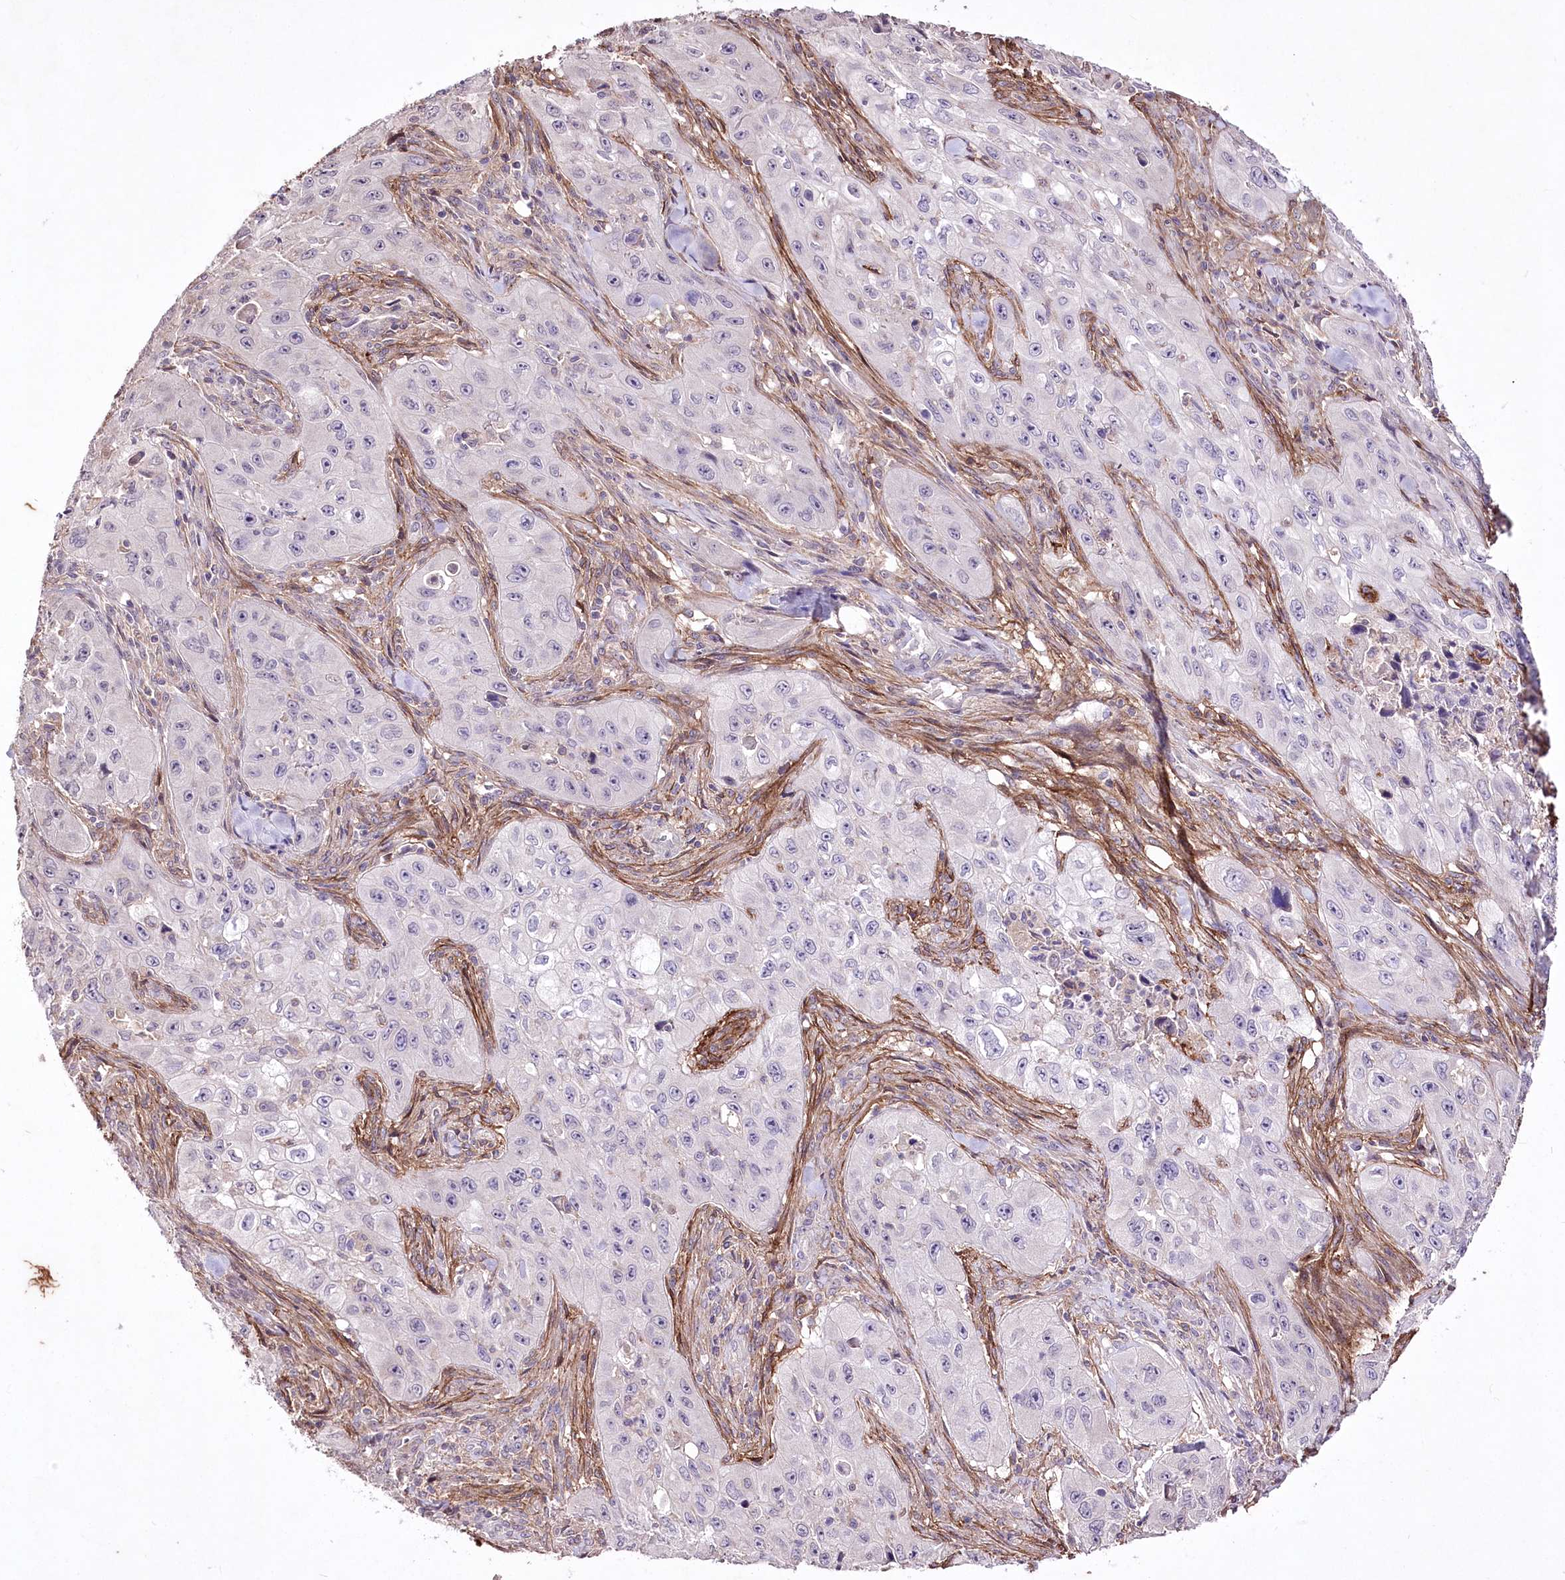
{"staining": {"intensity": "negative", "quantity": "none", "location": "none"}, "tissue": "skin cancer", "cell_type": "Tumor cells", "image_type": "cancer", "snomed": [{"axis": "morphology", "description": "Squamous cell carcinoma, NOS"}, {"axis": "topography", "description": "Skin"}, {"axis": "topography", "description": "Subcutis"}], "caption": "High magnification brightfield microscopy of skin cancer stained with DAB (brown) and counterstained with hematoxylin (blue): tumor cells show no significant staining.", "gene": "ENPP1", "patient": {"sex": "male", "age": 73}}